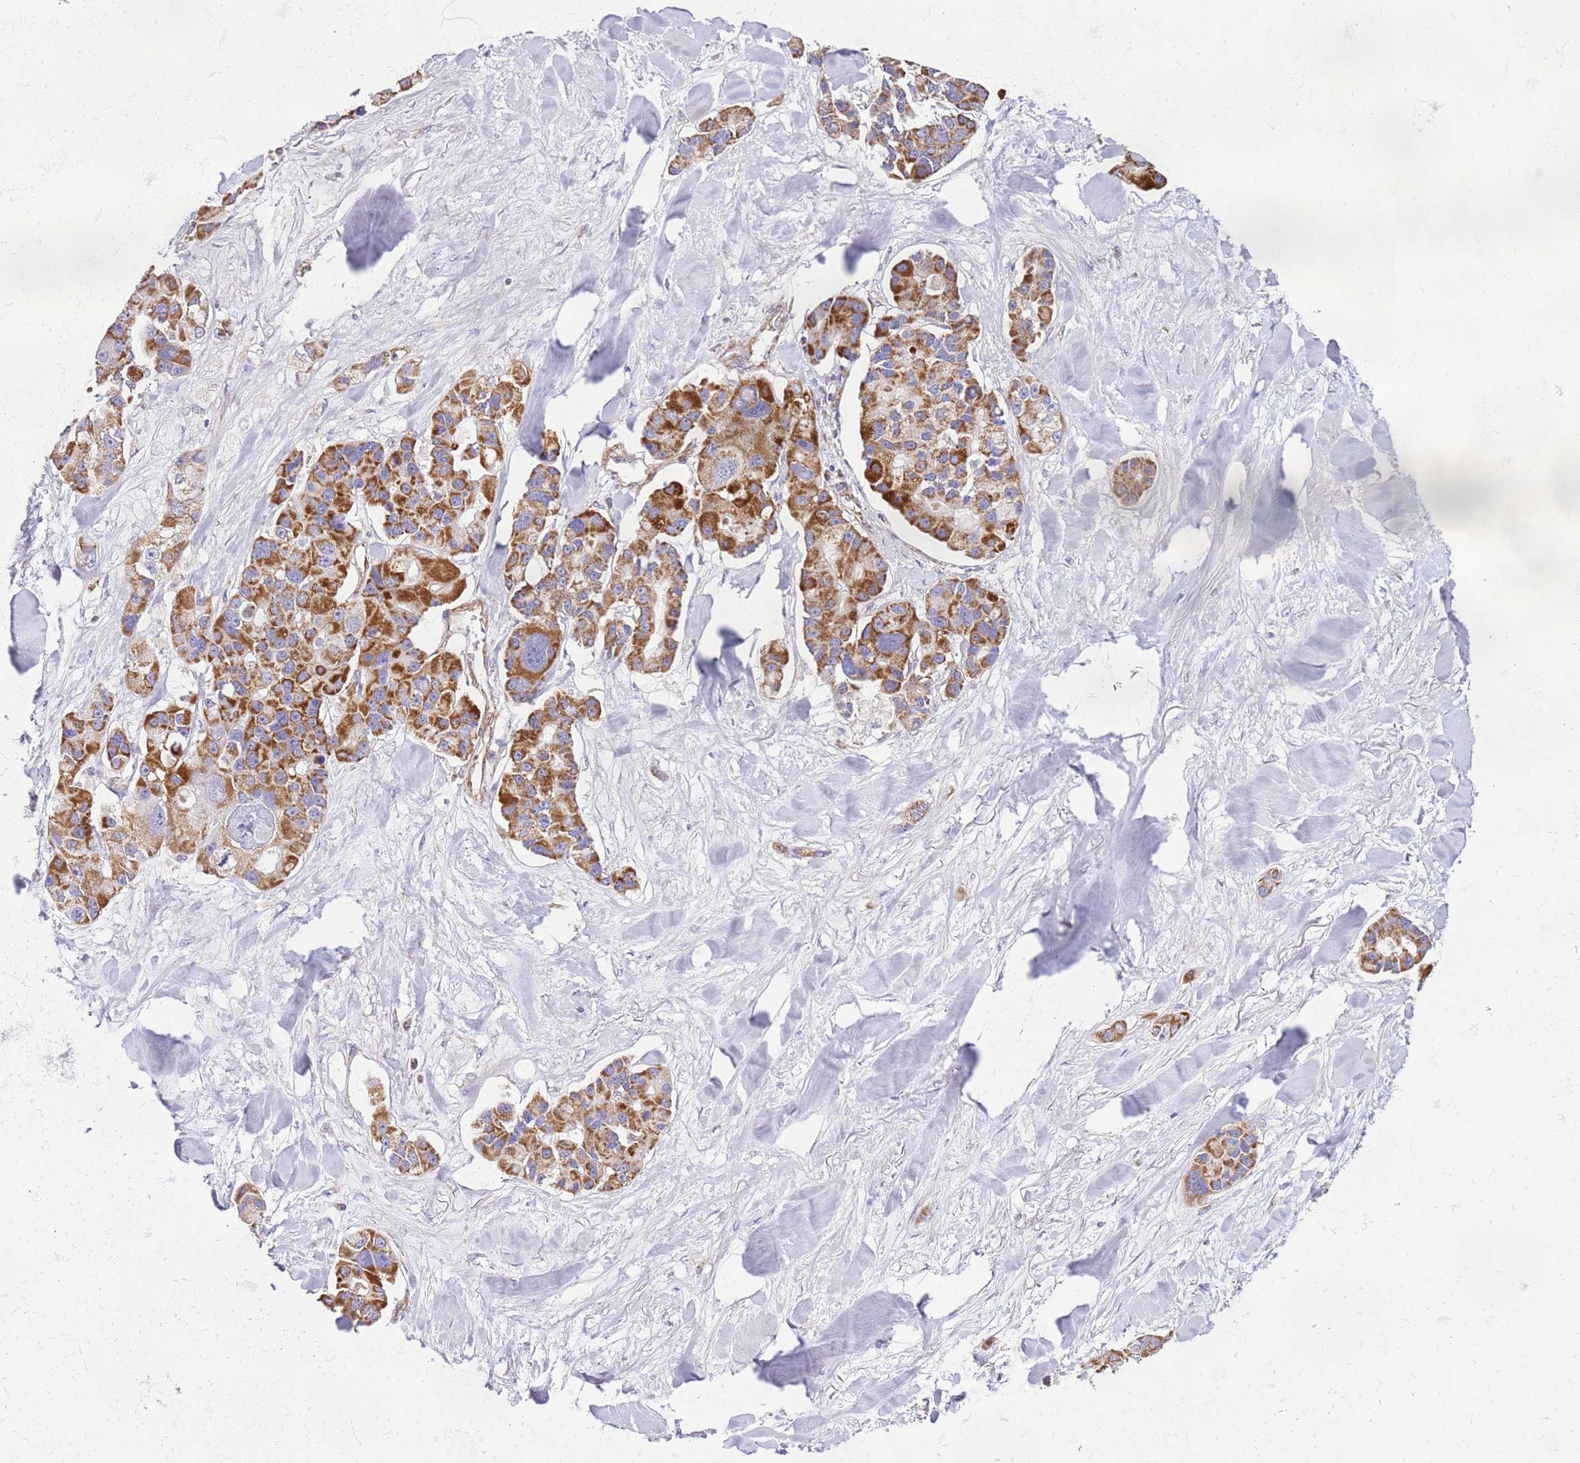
{"staining": {"intensity": "moderate", "quantity": ">75%", "location": "cytoplasmic/membranous"}, "tissue": "lung cancer", "cell_type": "Tumor cells", "image_type": "cancer", "snomed": [{"axis": "morphology", "description": "Adenocarcinoma, NOS"}, {"axis": "topography", "description": "Lung"}], "caption": "High-power microscopy captured an immunohistochemistry (IHC) photomicrograph of lung cancer (adenocarcinoma), revealing moderate cytoplasmic/membranous expression in approximately >75% of tumor cells. (DAB (3,3'-diaminobenzidine) = brown stain, brightfield microscopy at high magnification).", "gene": "MRPL20", "patient": {"sex": "female", "age": 54}}